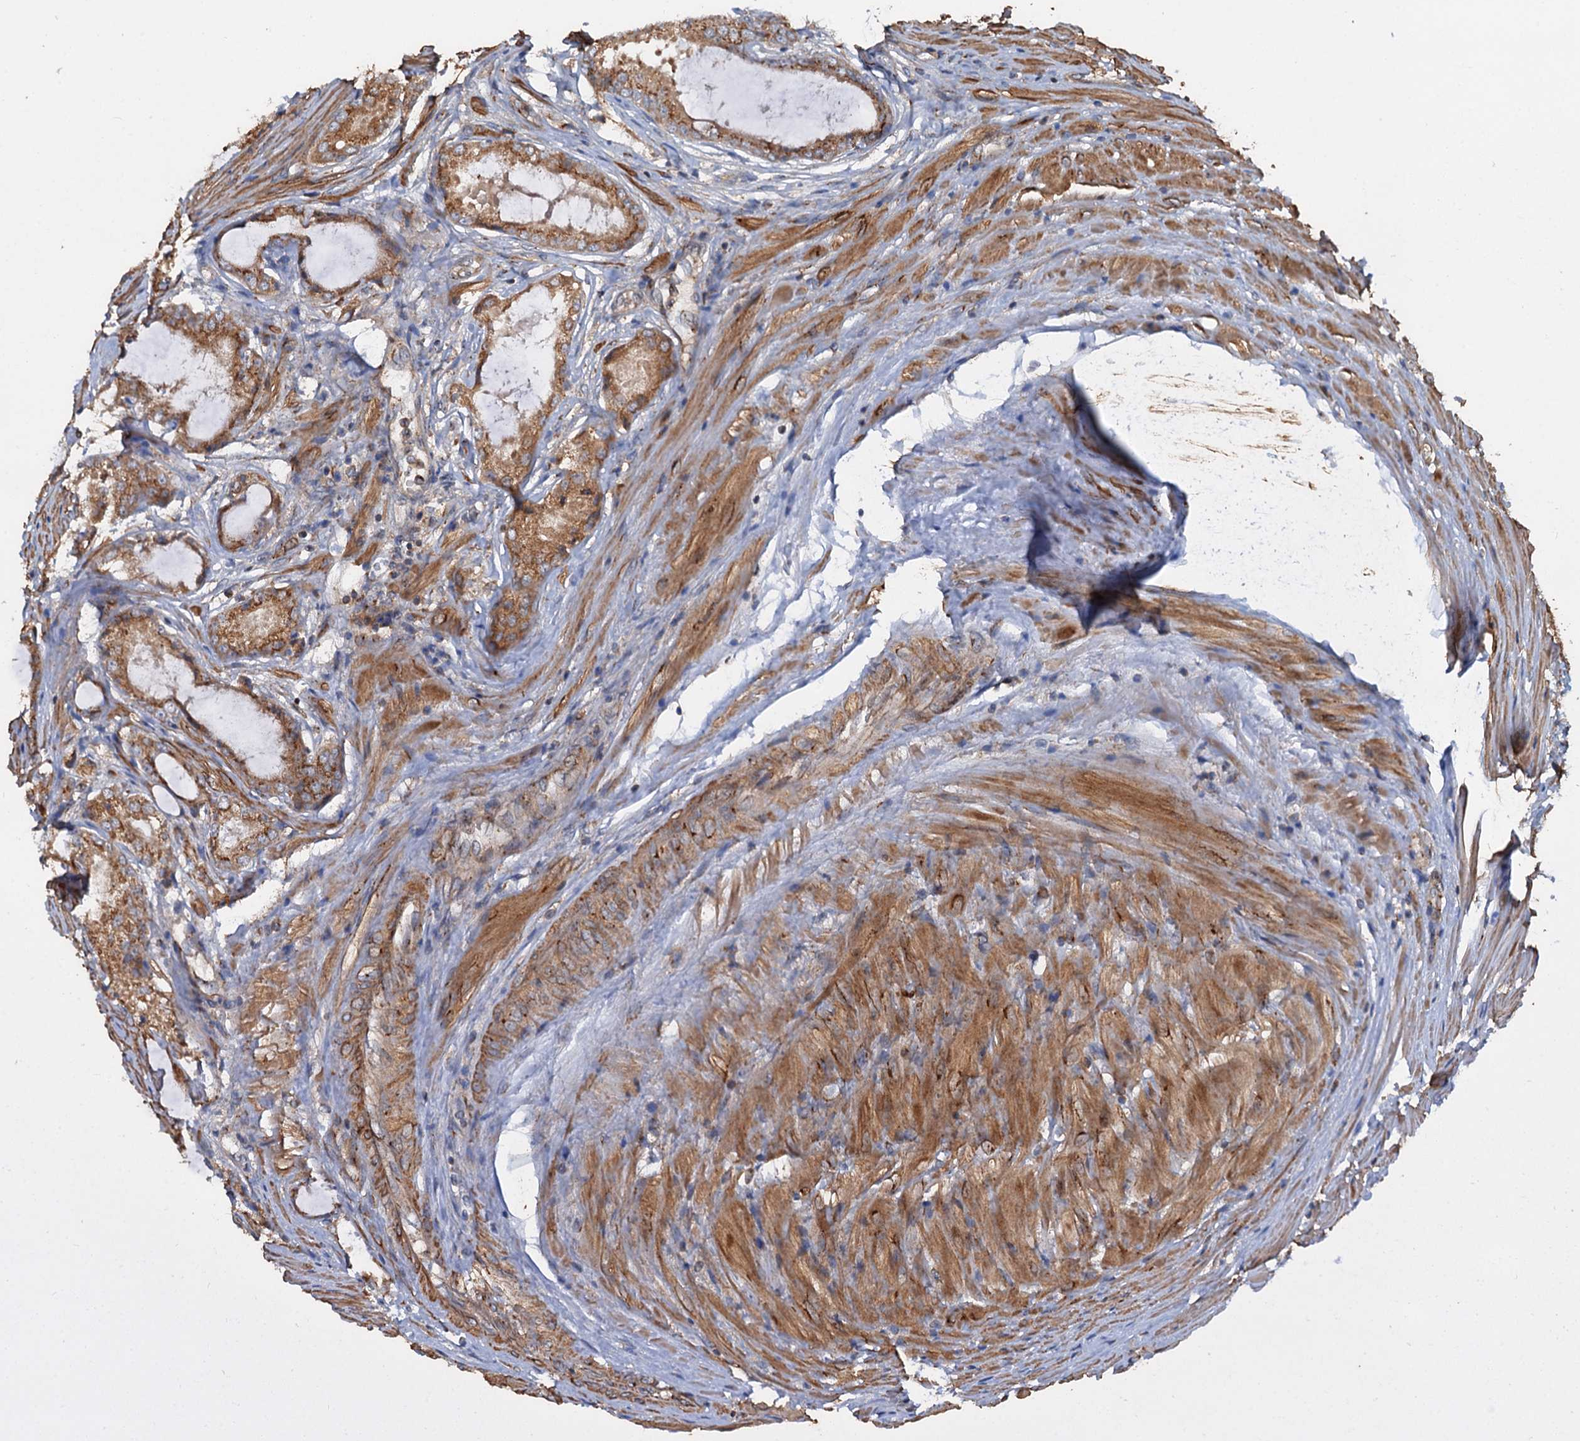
{"staining": {"intensity": "moderate", "quantity": ">75%", "location": "cytoplasmic/membranous"}, "tissue": "prostate cancer", "cell_type": "Tumor cells", "image_type": "cancer", "snomed": [{"axis": "morphology", "description": "Adenocarcinoma, Low grade"}, {"axis": "topography", "description": "Prostate"}], "caption": "IHC micrograph of prostate cancer (adenocarcinoma (low-grade)) stained for a protein (brown), which exhibits medium levels of moderate cytoplasmic/membranous staining in about >75% of tumor cells.", "gene": "ANKRD26", "patient": {"sex": "male", "age": 68}}